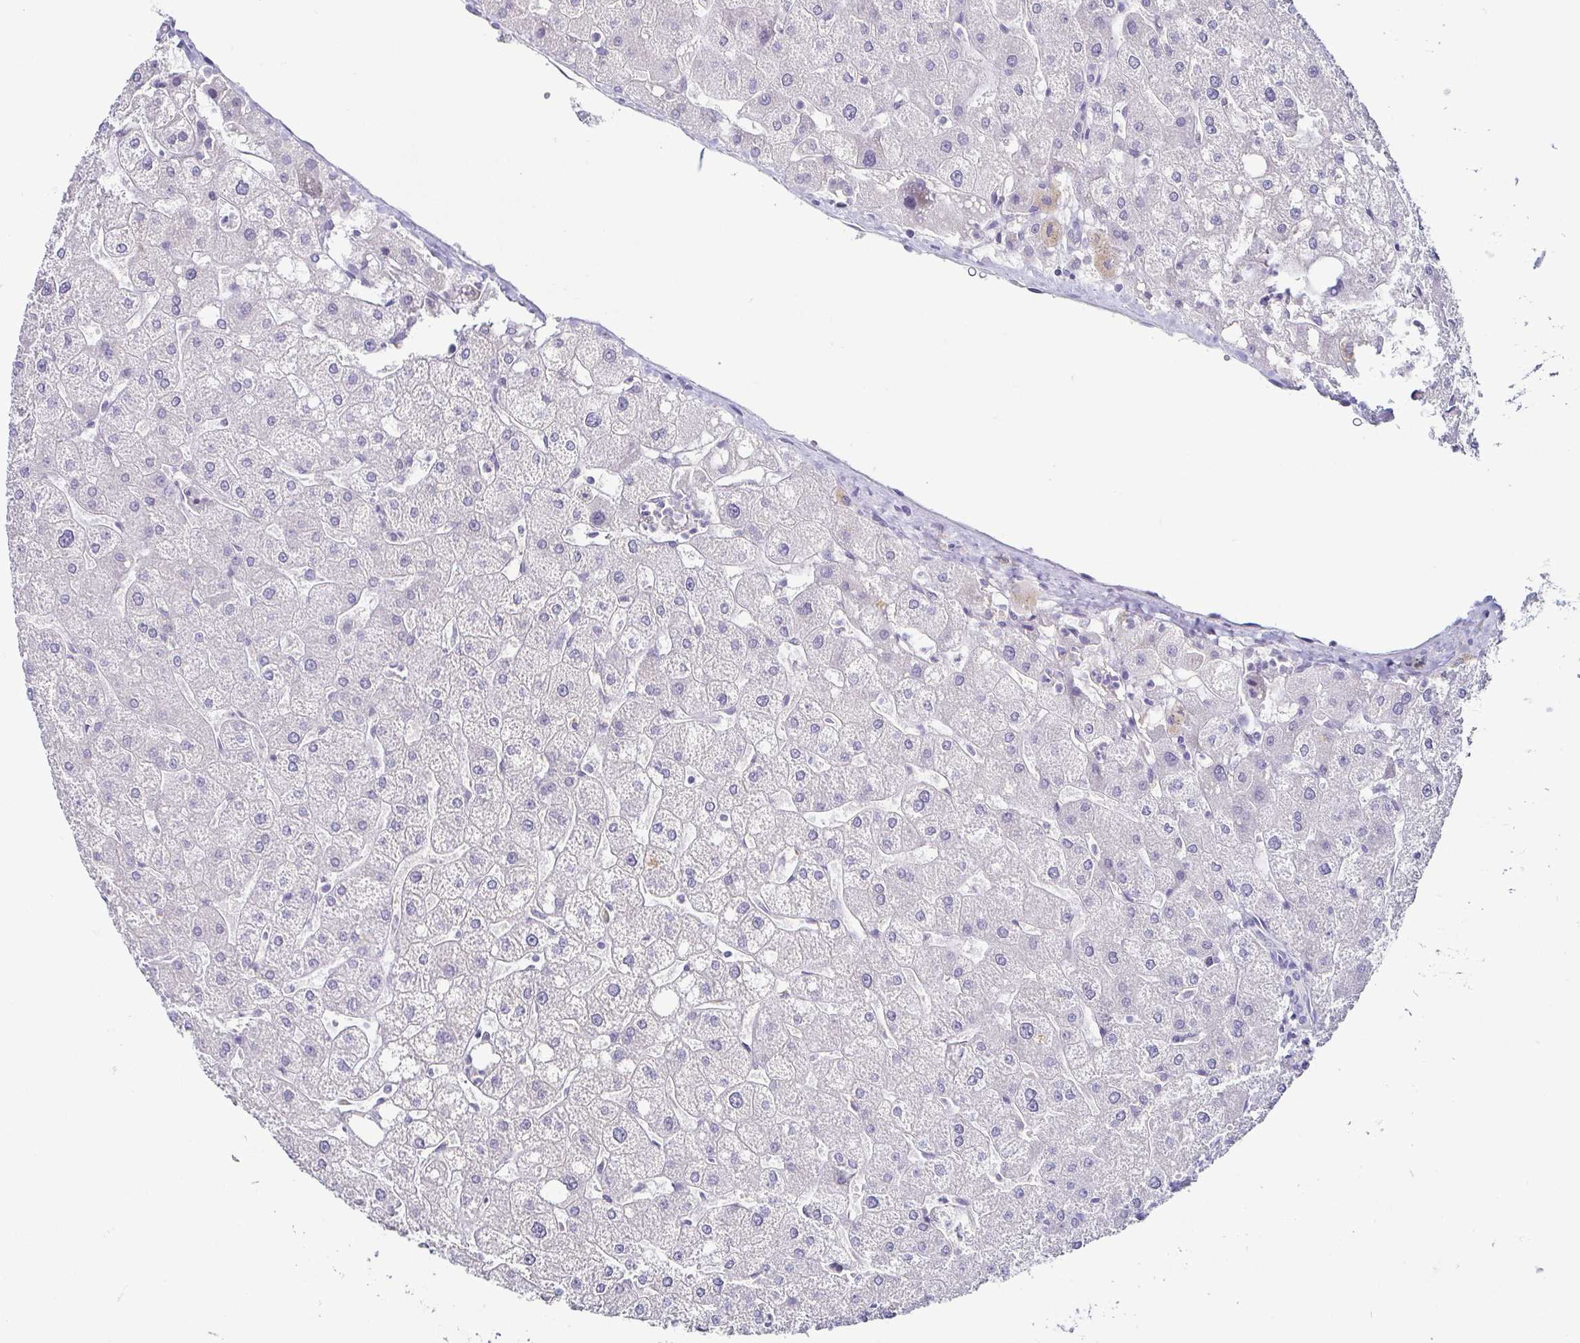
{"staining": {"intensity": "negative", "quantity": "none", "location": "none"}, "tissue": "liver", "cell_type": "Cholangiocytes", "image_type": "normal", "snomed": [{"axis": "morphology", "description": "Normal tissue, NOS"}, {"axis": "topography", "description": "Liver"}], "caption": "DAB (3,3'-diaminobenzidine) immunohistochemical staining of benign liver exhibits no significant positivity in cholangiocytes. Nuclei are stained in blue.", "gene": "TP73", "patient": {"sex": "male", "age": 67}}